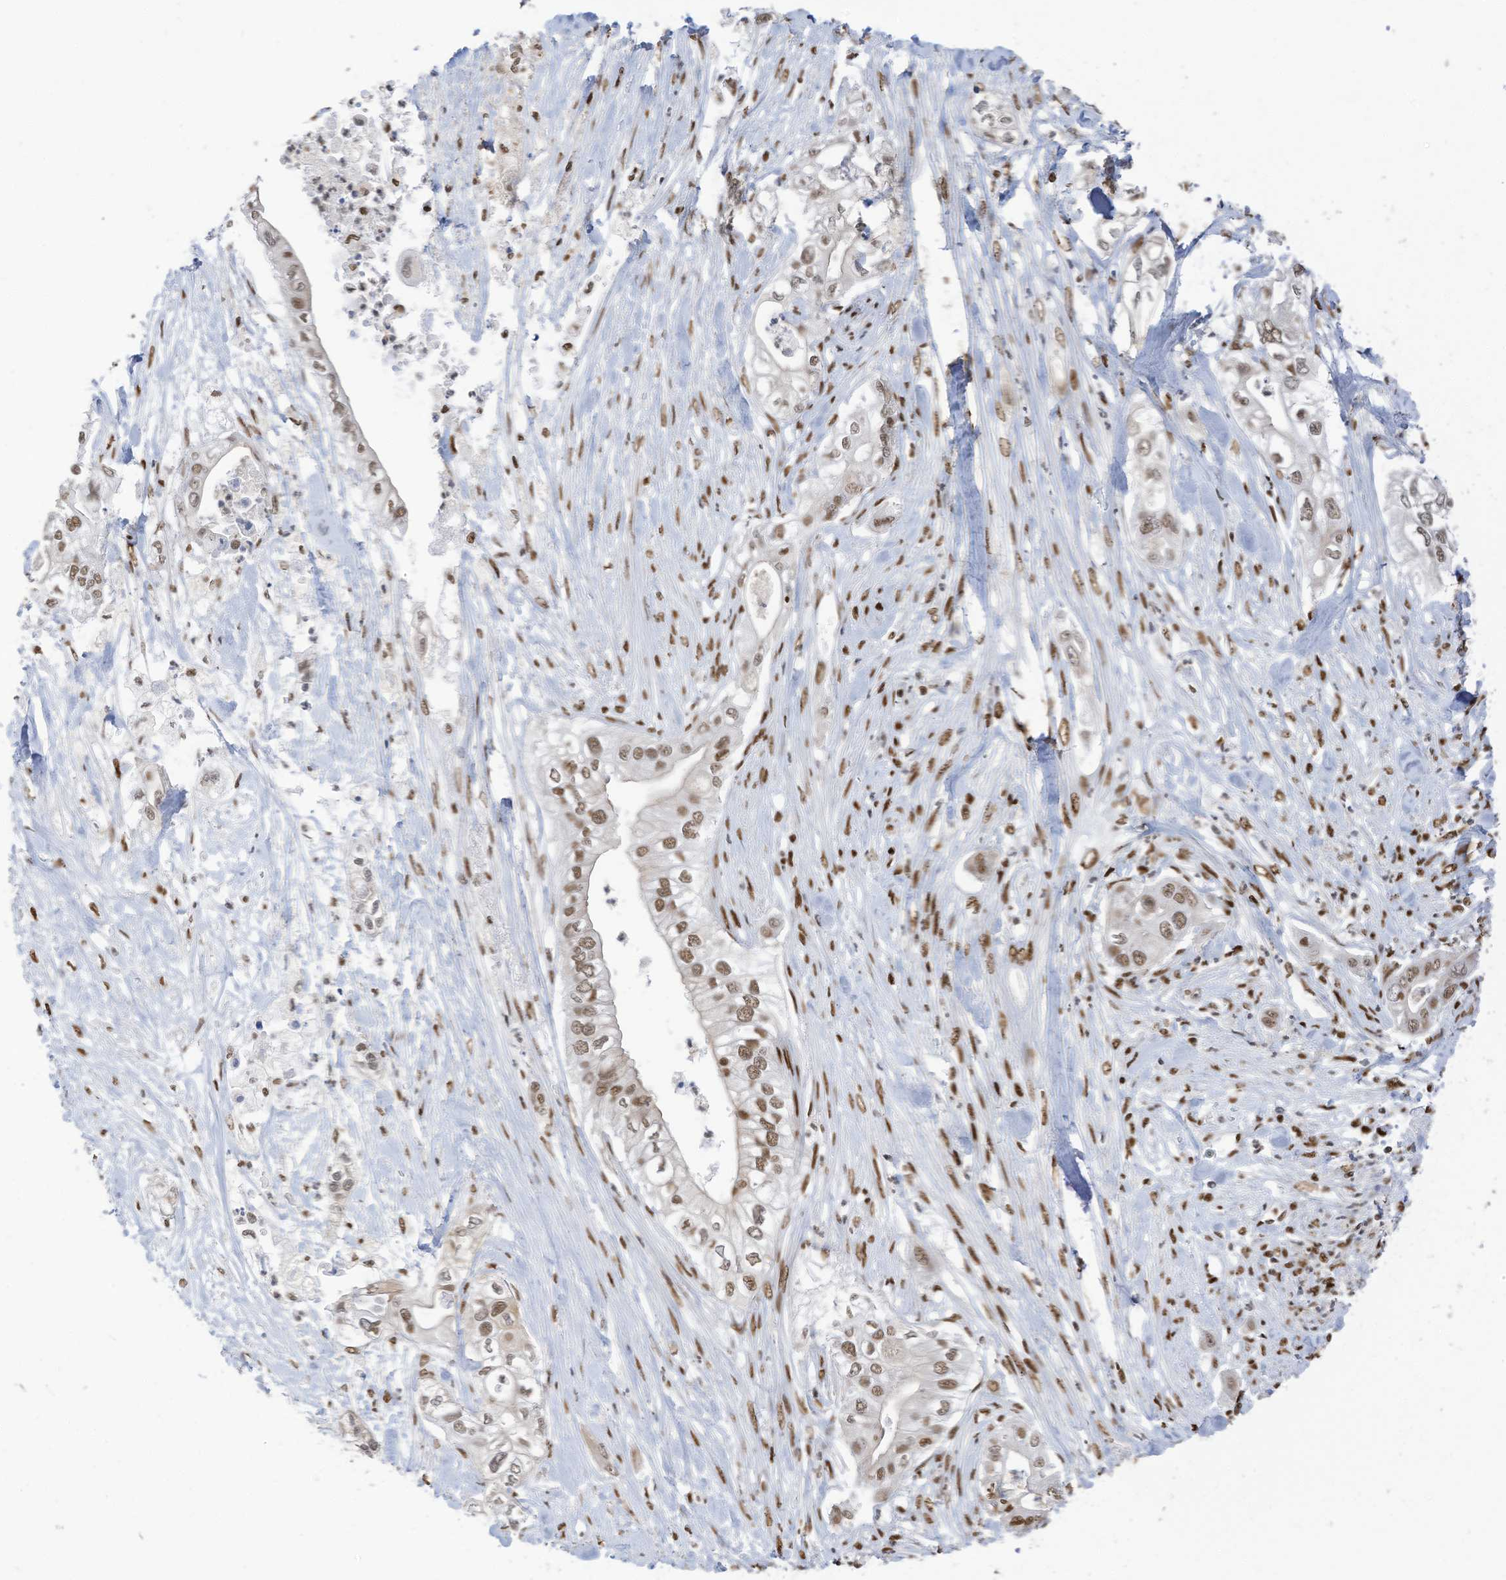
{"staining": {"intensity": "moderate", "quantity": ">75%", "location": "nuclear"}, "tissue": "pancreatic cancer", "cell_type": "Tumor cells", "image_type": "cancer", "snomed": [{"axis": "morphology", "description": "Adenocarcinoma, NOS"}, {"axis": "topography", "description": "Pancreas"}], "caption": "Immunohistochemical staining of human pancreatic cancer (adenocarcinoma) reveals medium levels of moderate nuclear staining in approximately >75% of tumor cells.", "gene": "KHSRP", "patient": {"sex": "female", "age": 78}}